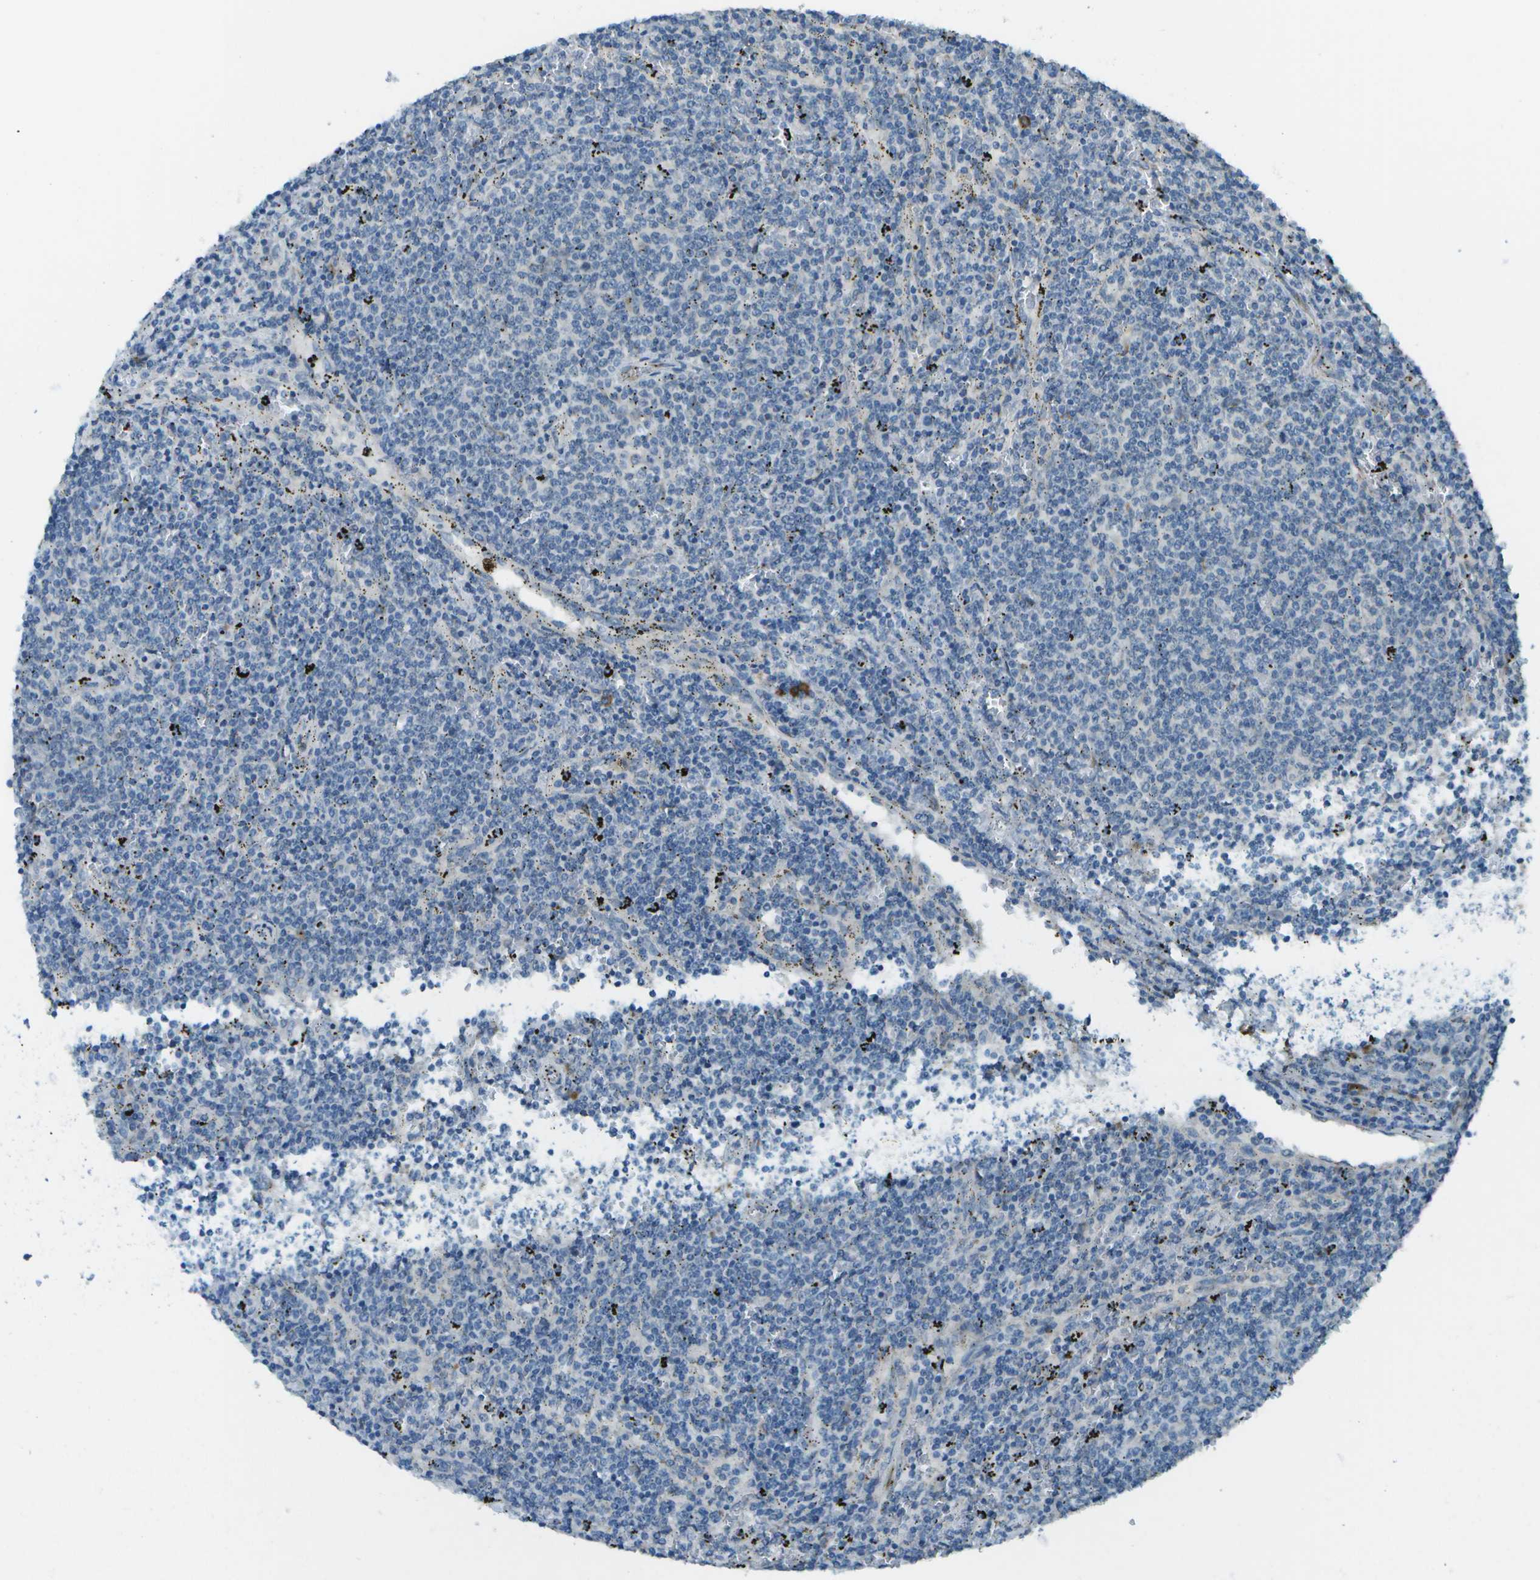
{"staining": {"intensity": "negative", "quantity": "none", "location": "none"}, "tissue": "lymphoma", "cell_type": "Tumor cells", "image_type": "cancer", "snomed": [{"axis": "morphology", "description": "Malignant lymphoma, non-Hodgkin's type, Low grade"}, {"axis": "topography", "description": "Spleen"}], "caption": "DAB immunohistochemical staining of lymphoma exhibits no significant expression in tumor cells.", "gene": "KCTD3", "patient": {"sex": "female", "age": 50}}